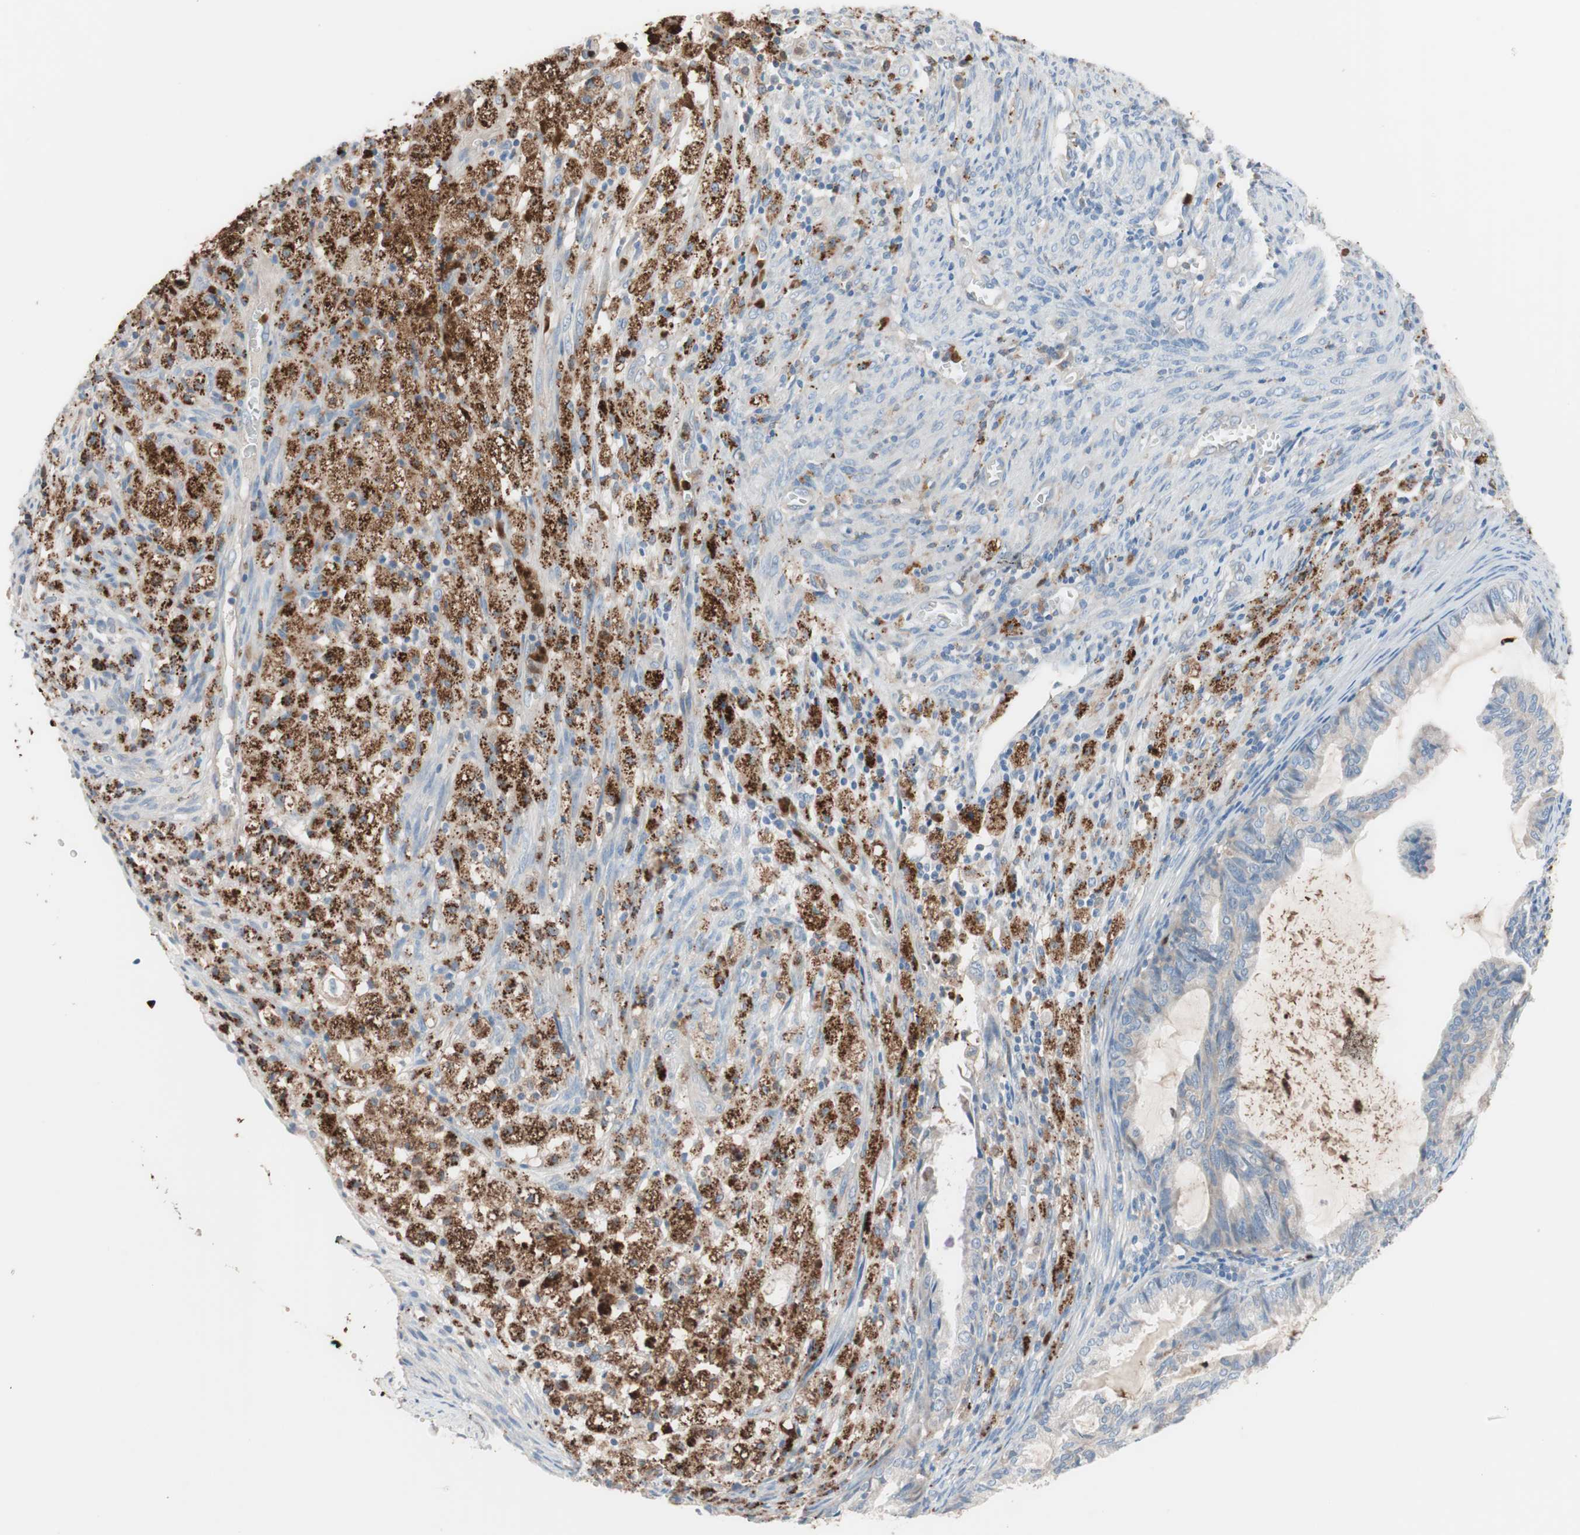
{"staining": {"intensity": "weak", "quantity": "25%-75%", "location": "cytoplasmic/membranous"}, "tissue": "cervical cancer", "cell_type": "Tumor cells", "image_type": "cancer", "snomed": [{"axis": "morphology", "description": "Normal tissue, NOS"}, {"axis": "morphology", "description": "Adenocarcinoma, NOS"}, {"axis": "topography", "description": "Cervix"}, {"axis": "topography", "description": "Endometrium"}], "caption": "Cervical cancer stained for a protein (brown) reveals weak cytoplasmic/membranous positive expression in approximately 25%-75% of tumor cells.", "gene": "CLEC4D", "patient": {"sex": "female", "age": 86}}